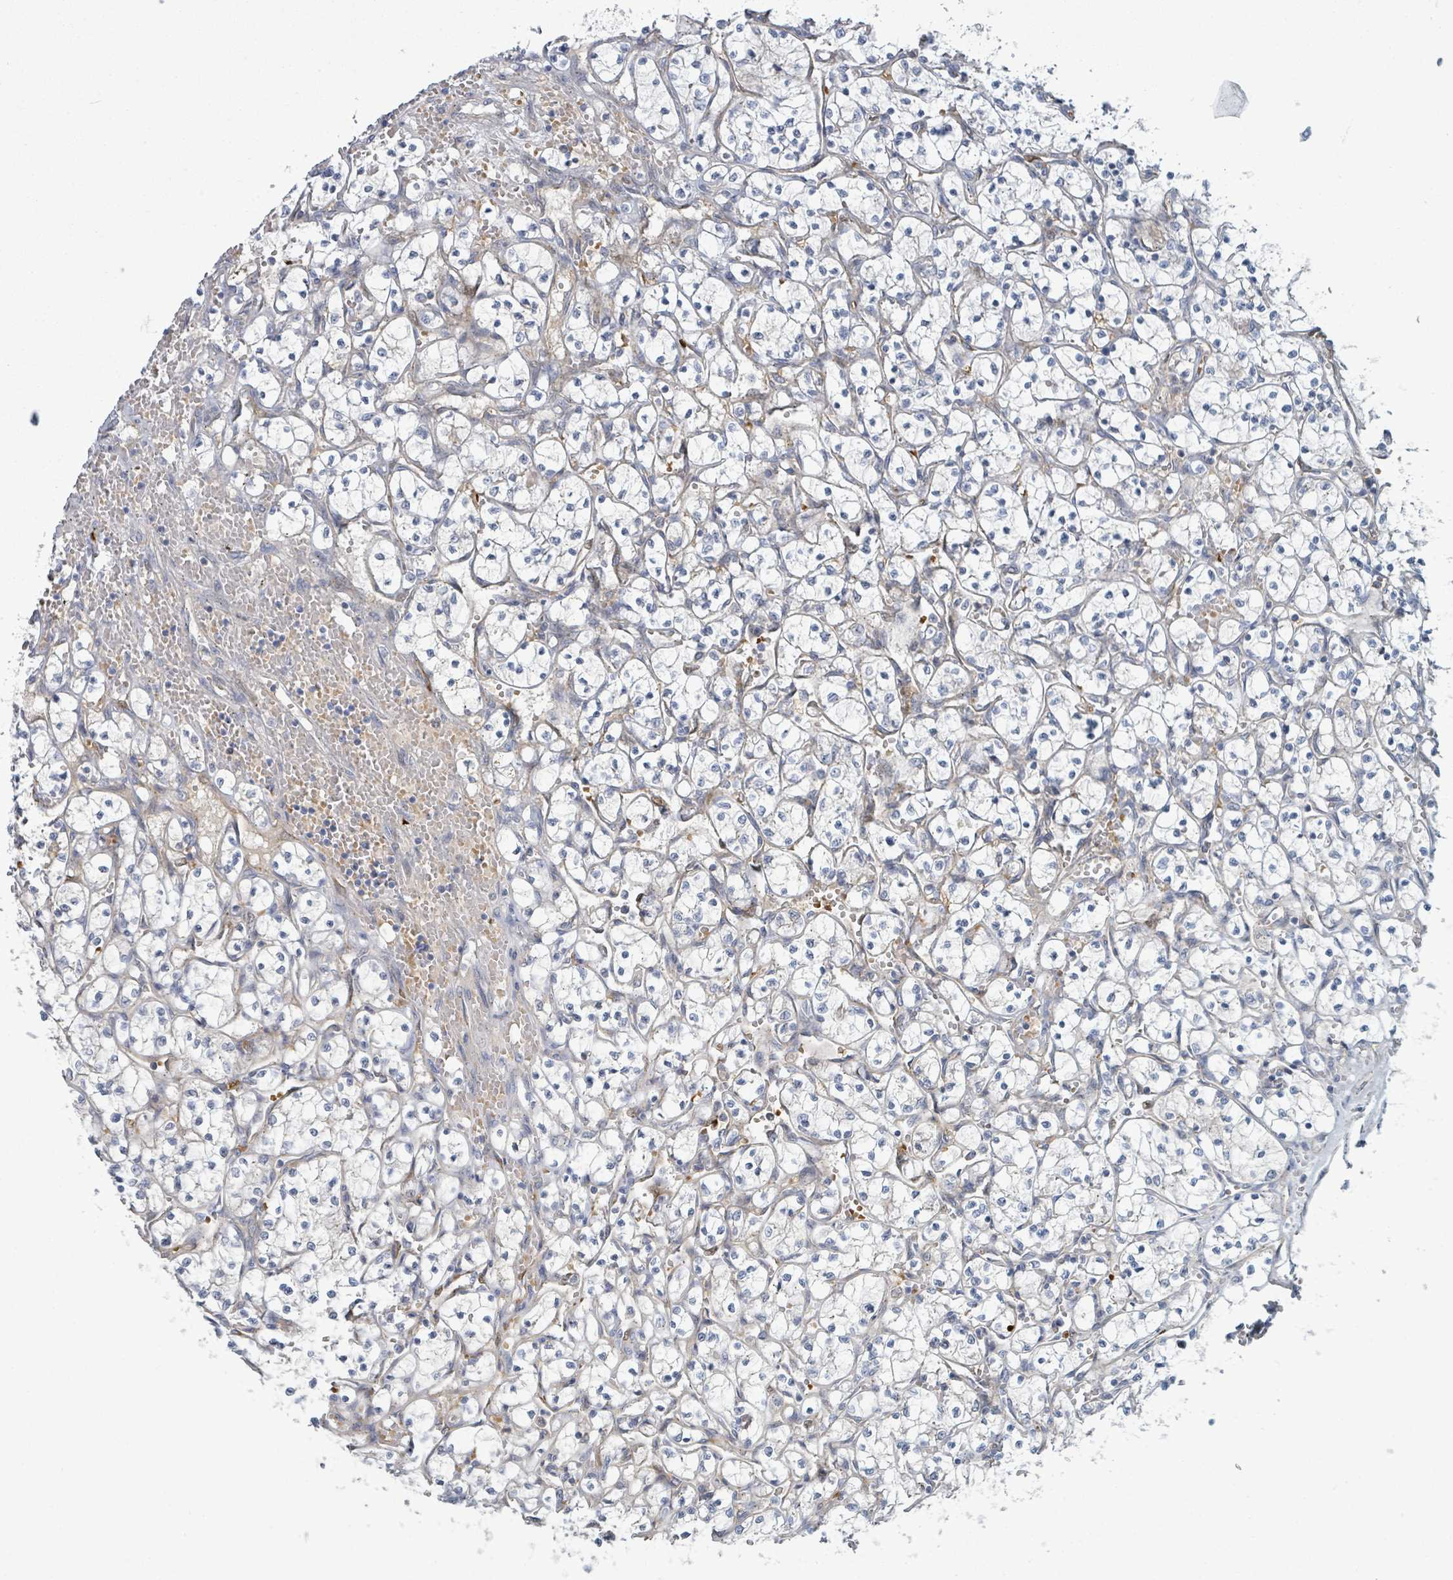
{"staining": {"intensity": "negative", "quantity": "none", "location": "none"}, "tissue": "renal cancer", "cell_type": "Tumor cells", "image_type": "cancer", "snomed": [{"axis": "morphology", "description": "Adenocarcinoma, NOS"}, {"axis": "topography", "description": "Kidney"}], "caption": "Tumor cells are negative for protein expression in human renal cancer.", "gene": "COL5A3", "patient": {"sex": "female", "age": 69}}